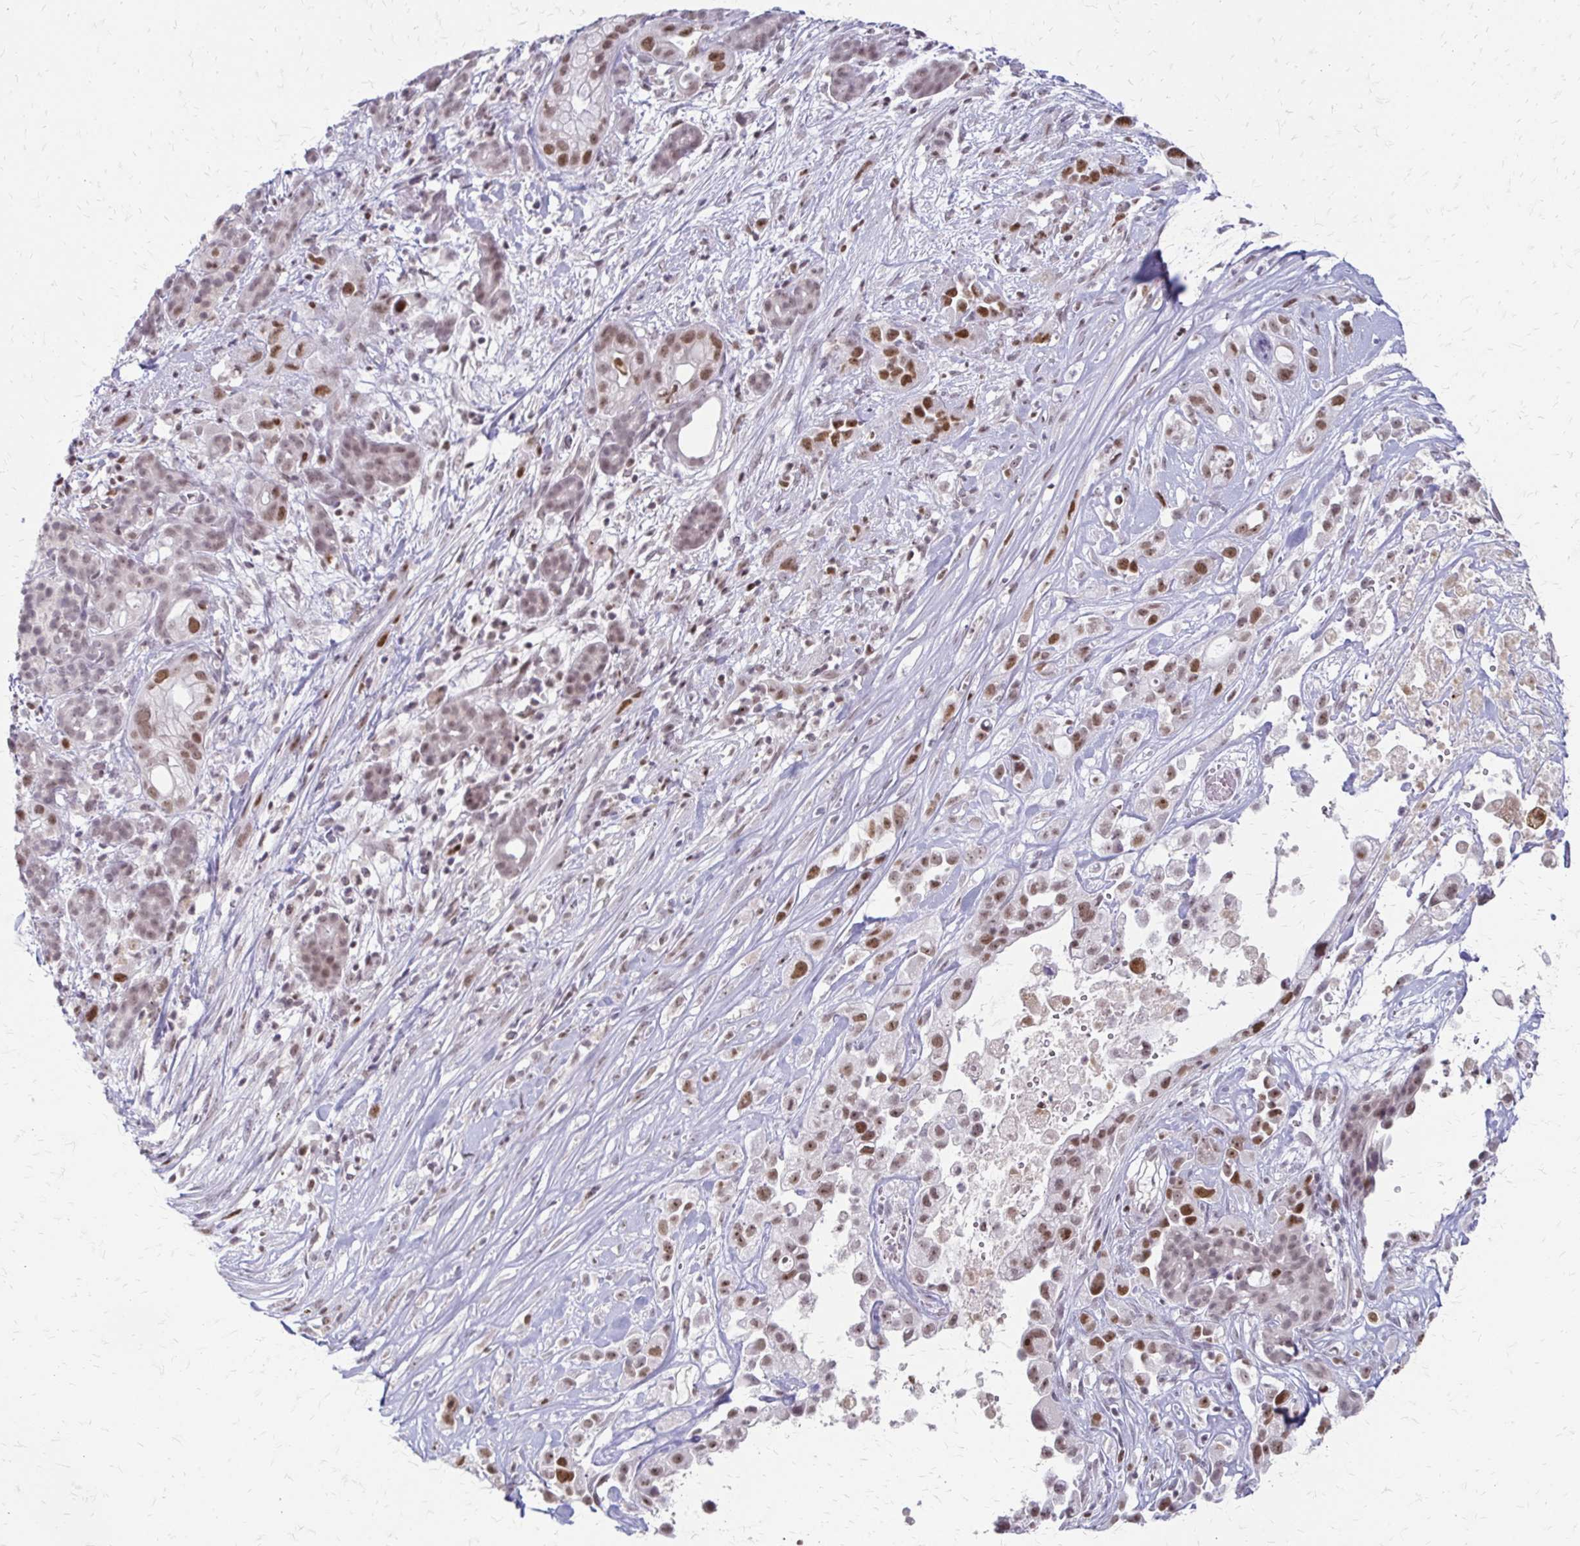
{"staining": {"intensity": "moderate", "quantity": ">75%", "location": "nuclear"}, "tissue": "pancreatic cancer", "cell_type": "Tumor cells", "image_type": "cancer", "snomed": [{"axis": "morphology", "description": "Adenocarcinoma, NOS"}, {"axis": "topography", "description": "Pancreas"}], "caption": "This is an image of IHC staining of adenocarcinoma (pancreatic), which shows moderate positivity in the nuclear of tumor cells.", "gene": "EED", "patient": {"sex": "male", "age": 44}}